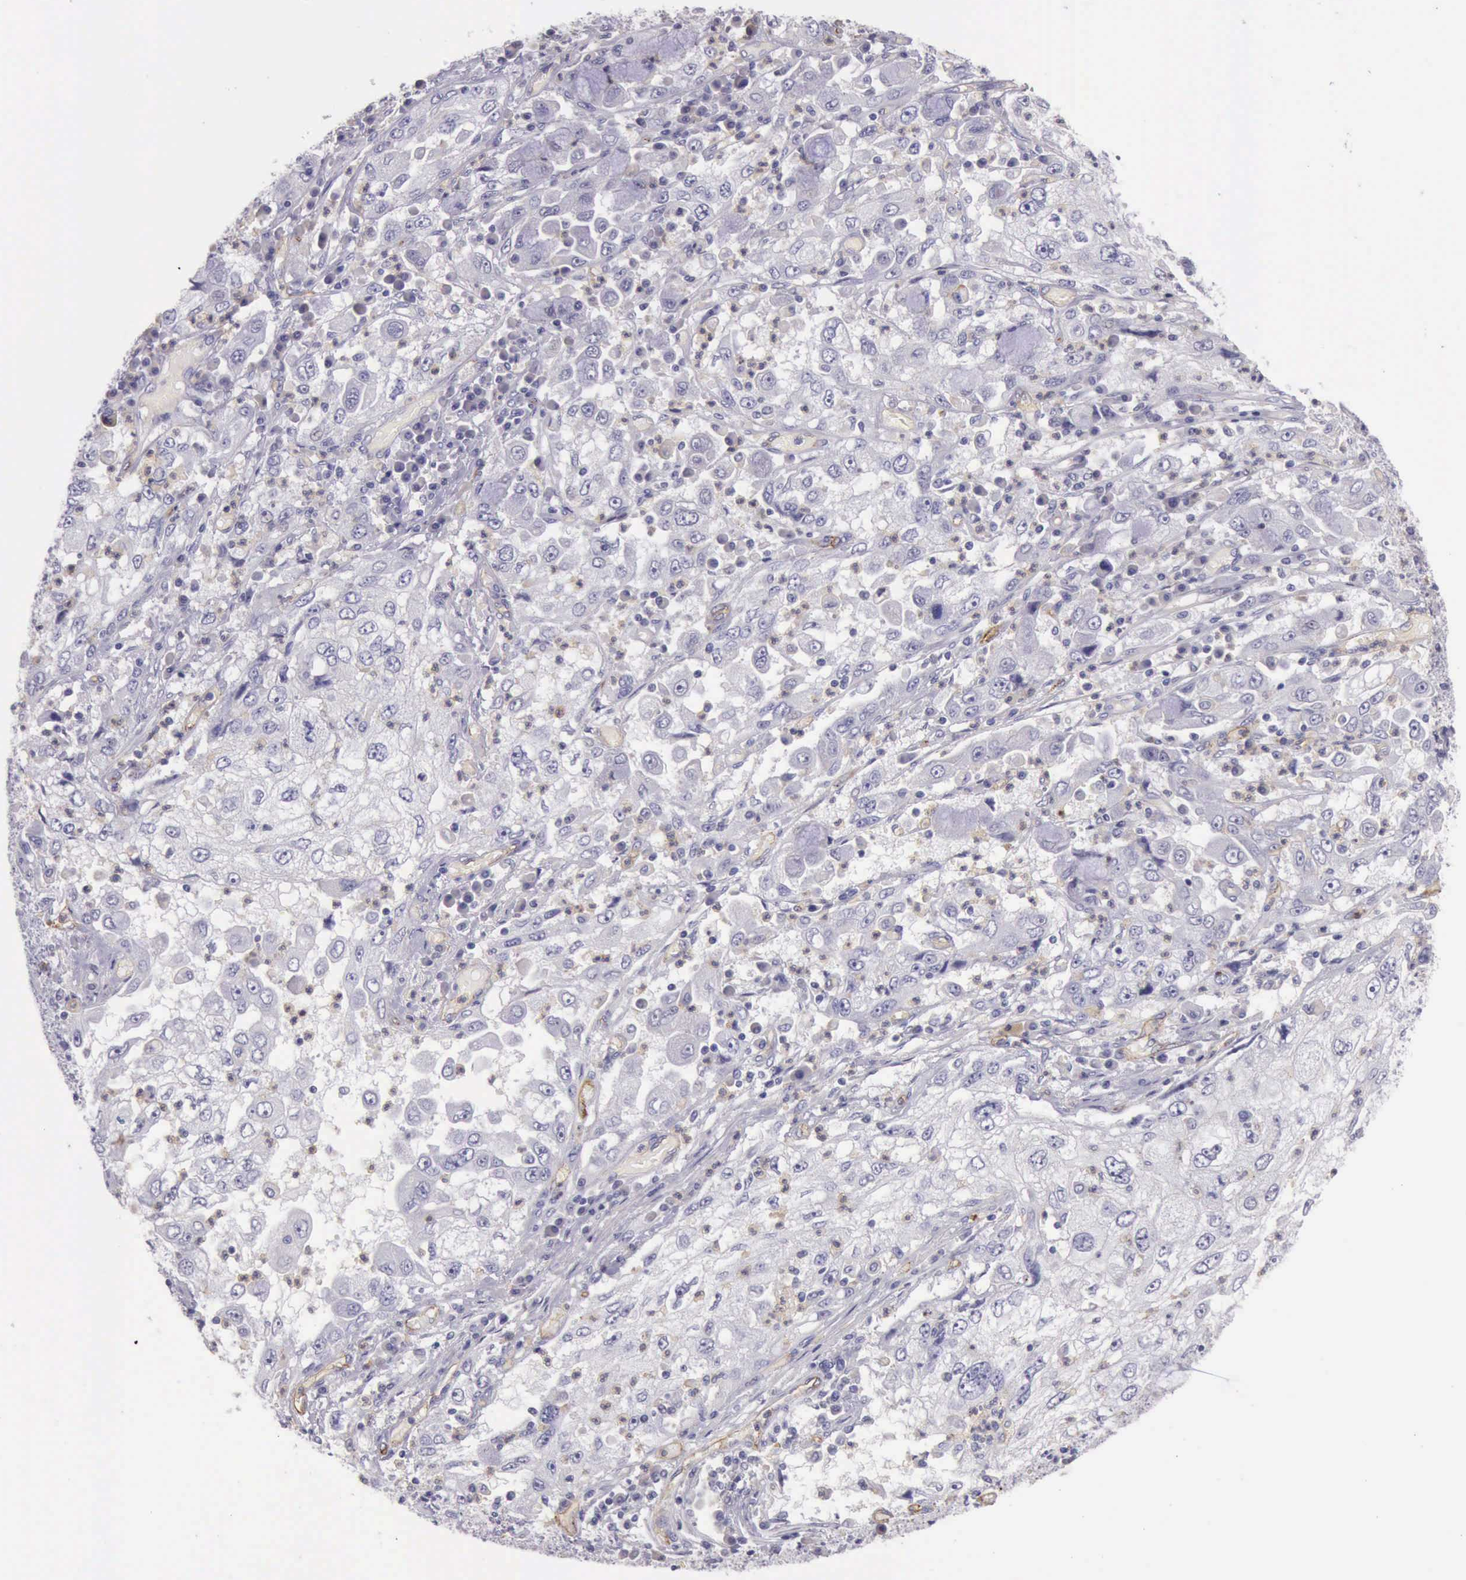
{"staining": {"intensity": "negative", "quantity": "none", "location": "none"}, "tissue": "cervical cancer", "cell_type": "Tumor cells", "image_type": "cancer", "snomed": [{"axis": "morphology", "description": "Squamous cell carcinoma, NOS"}, {"axis": "topography", "description": "Cervix"}], "caption": "The immunohistochemistry (IHC) photomicrograph has no significant expression in tumor cells of squamous cell carcinoma (cervical) tissue. (Stains: DAB IHC with hematoxylin counter stain, Microscopy: brightfield microscopy at high magnification).", "gene": "TCEANC", "patient": {"sex": "female", "age": 36}}